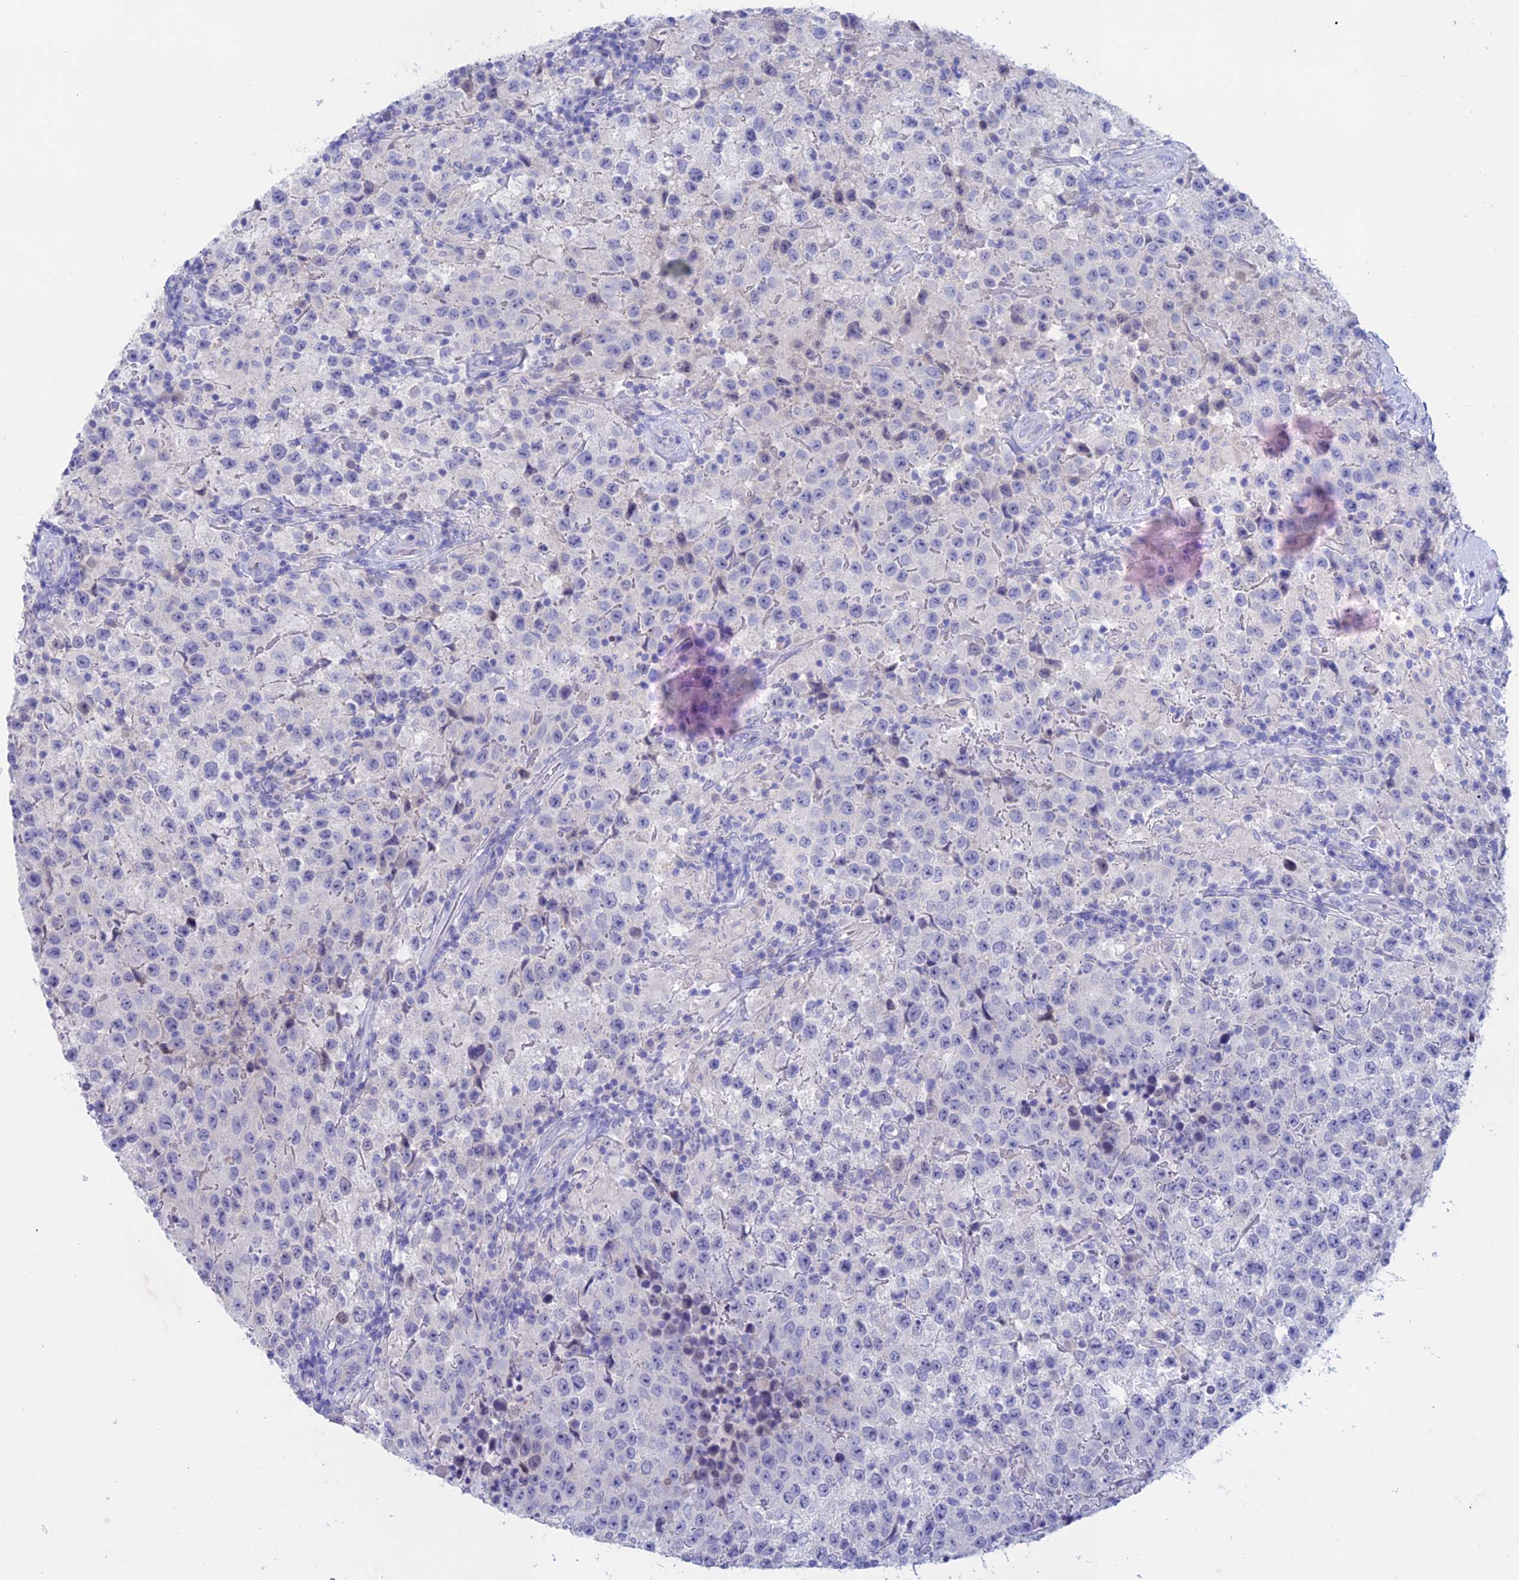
{"staining": {"intensity": "negative", "quantity": "none", "location": "none"}, "tissue": "testis cancer", "cell_type": "Tumor cells", "image_type": "cancer", "snomed": [{"axis": "morphology", "description": "Seminoma, NOS"}, {"axis": "morphology", "description": "Carcinoma, Embryonal, NOS"}, {"axis": "topography", "description": "Testis"}], "caption": "DAB immunohistochemical staining of human testis embryonal carcinoma exhibits no significant staining in tumor cells.", "gene": "BTBD19", "patient": {"sex": "male", "age": 41}}